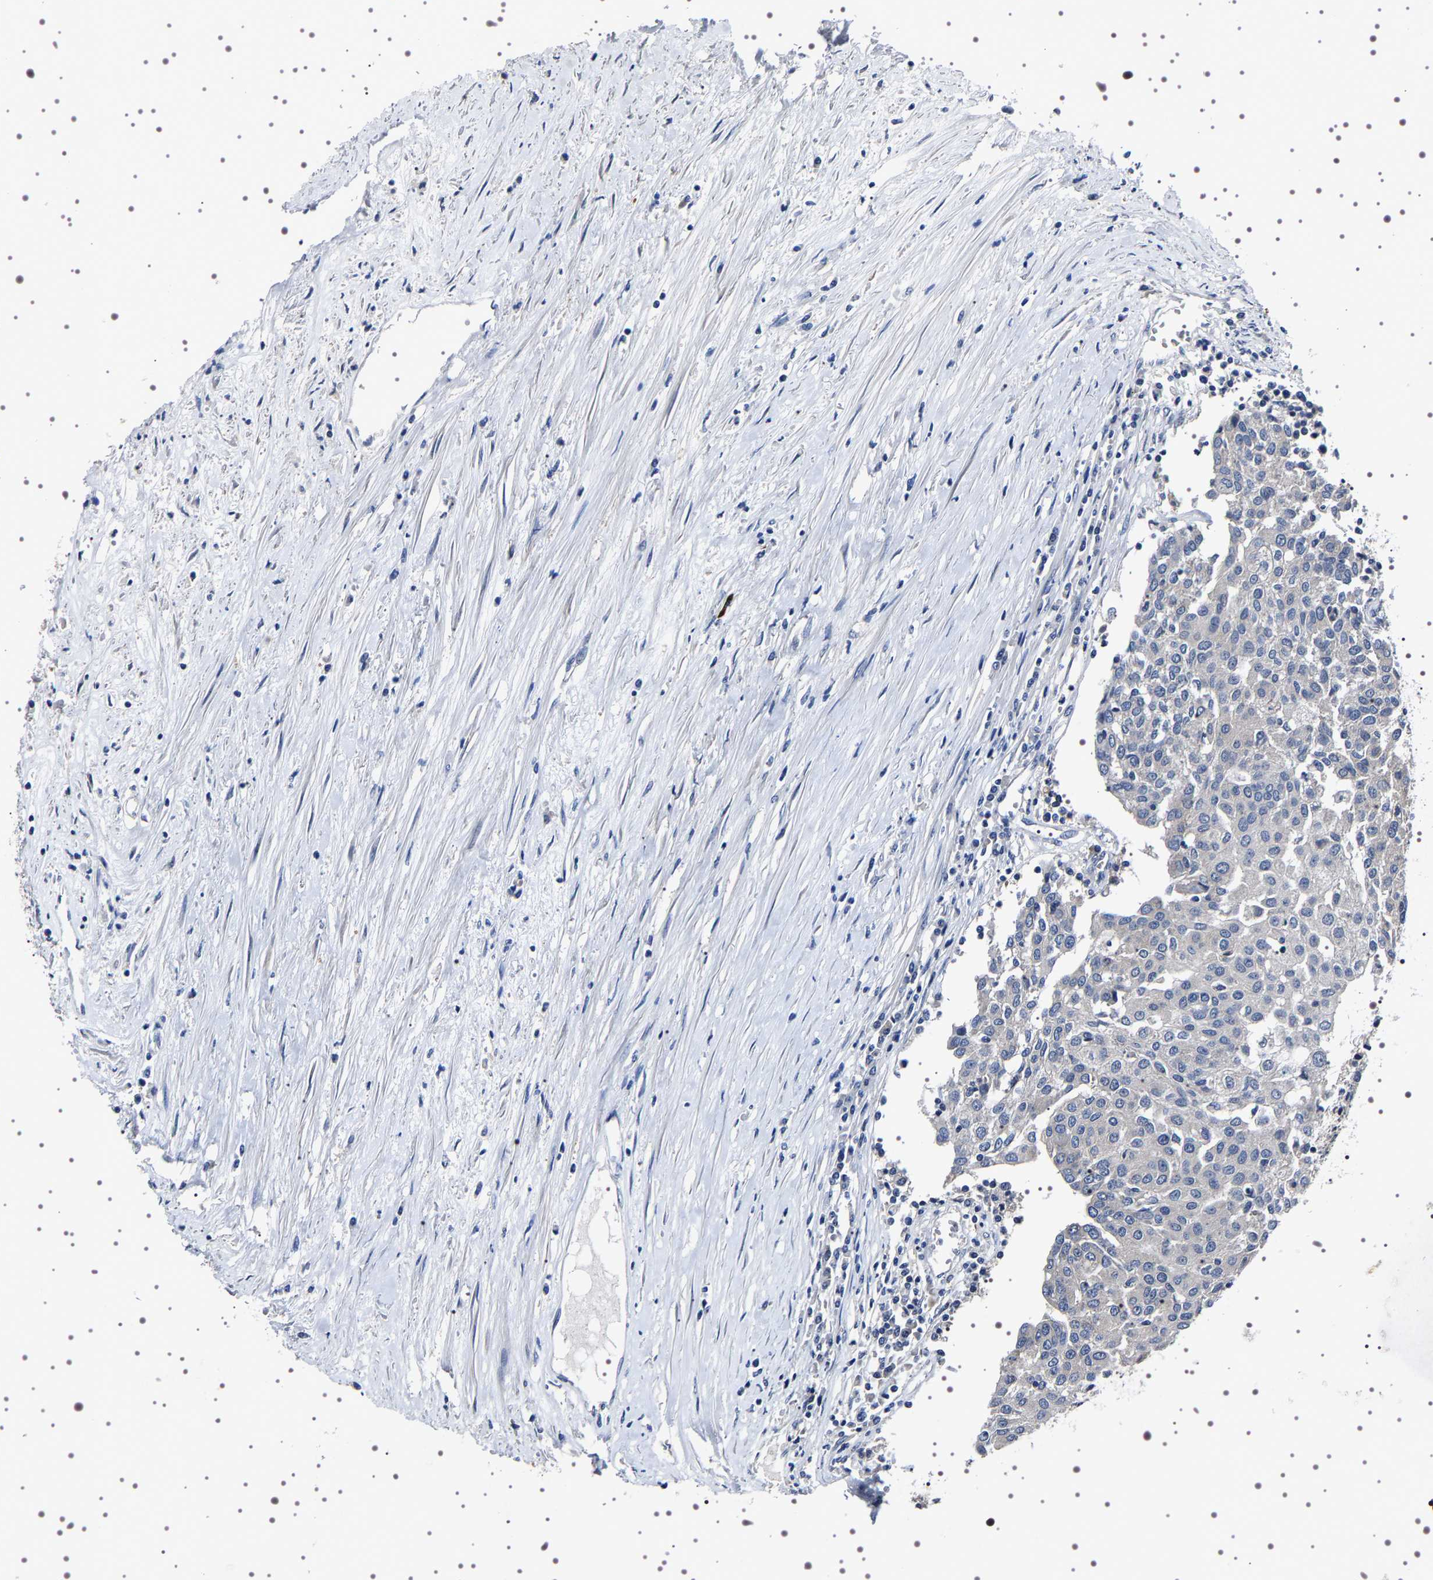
{"staining": {"intensity": "negative", "quantity": "none", "location": "none"}, "tissue": "urothelial cancer", "cell_type": "Tumor cells", "image_type": "cancer", "snomed": [{"axis": "morphology", "description": "Urothelial carcinoma, High grade"}, {"axis": "topography", "description": "Urinary bladder"}], "caption": "Immunohistochemical staining of high-grade urothelial carcinoma displays no significant positivity in tumor cells. (DAB (3,3'-diaminobenzidine) IHC with hematoxylin counter stain).", "gene": "TARBP1", "patient": {"sex": "female", "age": 85}}